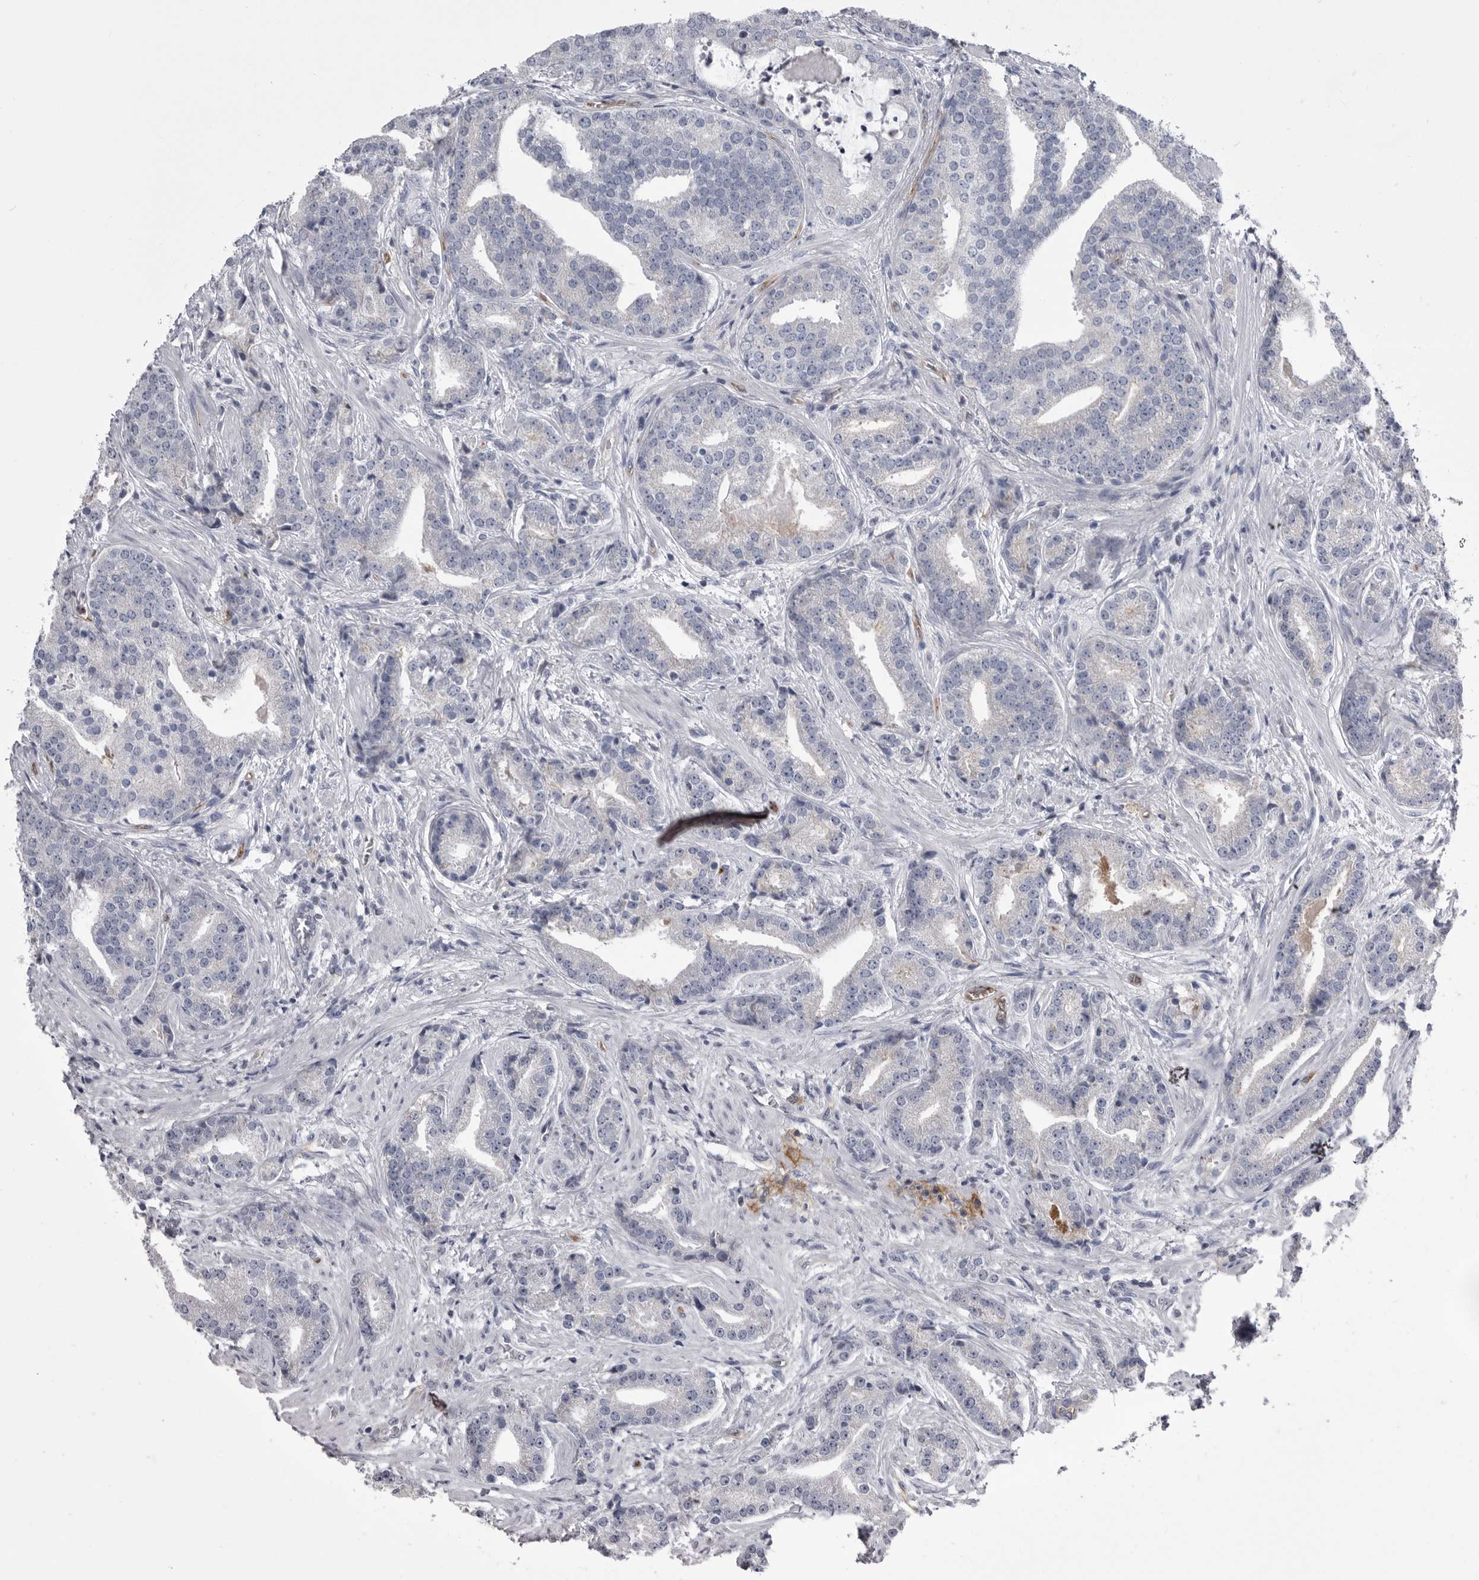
{"staining": {"intensity": "negative", "quantity": "none", "location": "none"}, "tissue": "prostate cancer", "cell_type": "Tumor cells", "image_type": "cancer", "snomed": [{"axis": "morphology", "description": "Adenocarcinoma, Low grade"}, {"axis": "topography", "description": "Prostate"}], "caption": "DAB immunohistochemical staining of human adenocarcinoma (low-grade) (prostate) displays no significant positivity in tumor cells.", "gene": "OPLAH", "patient": {"sex": "male", "age": 67}}